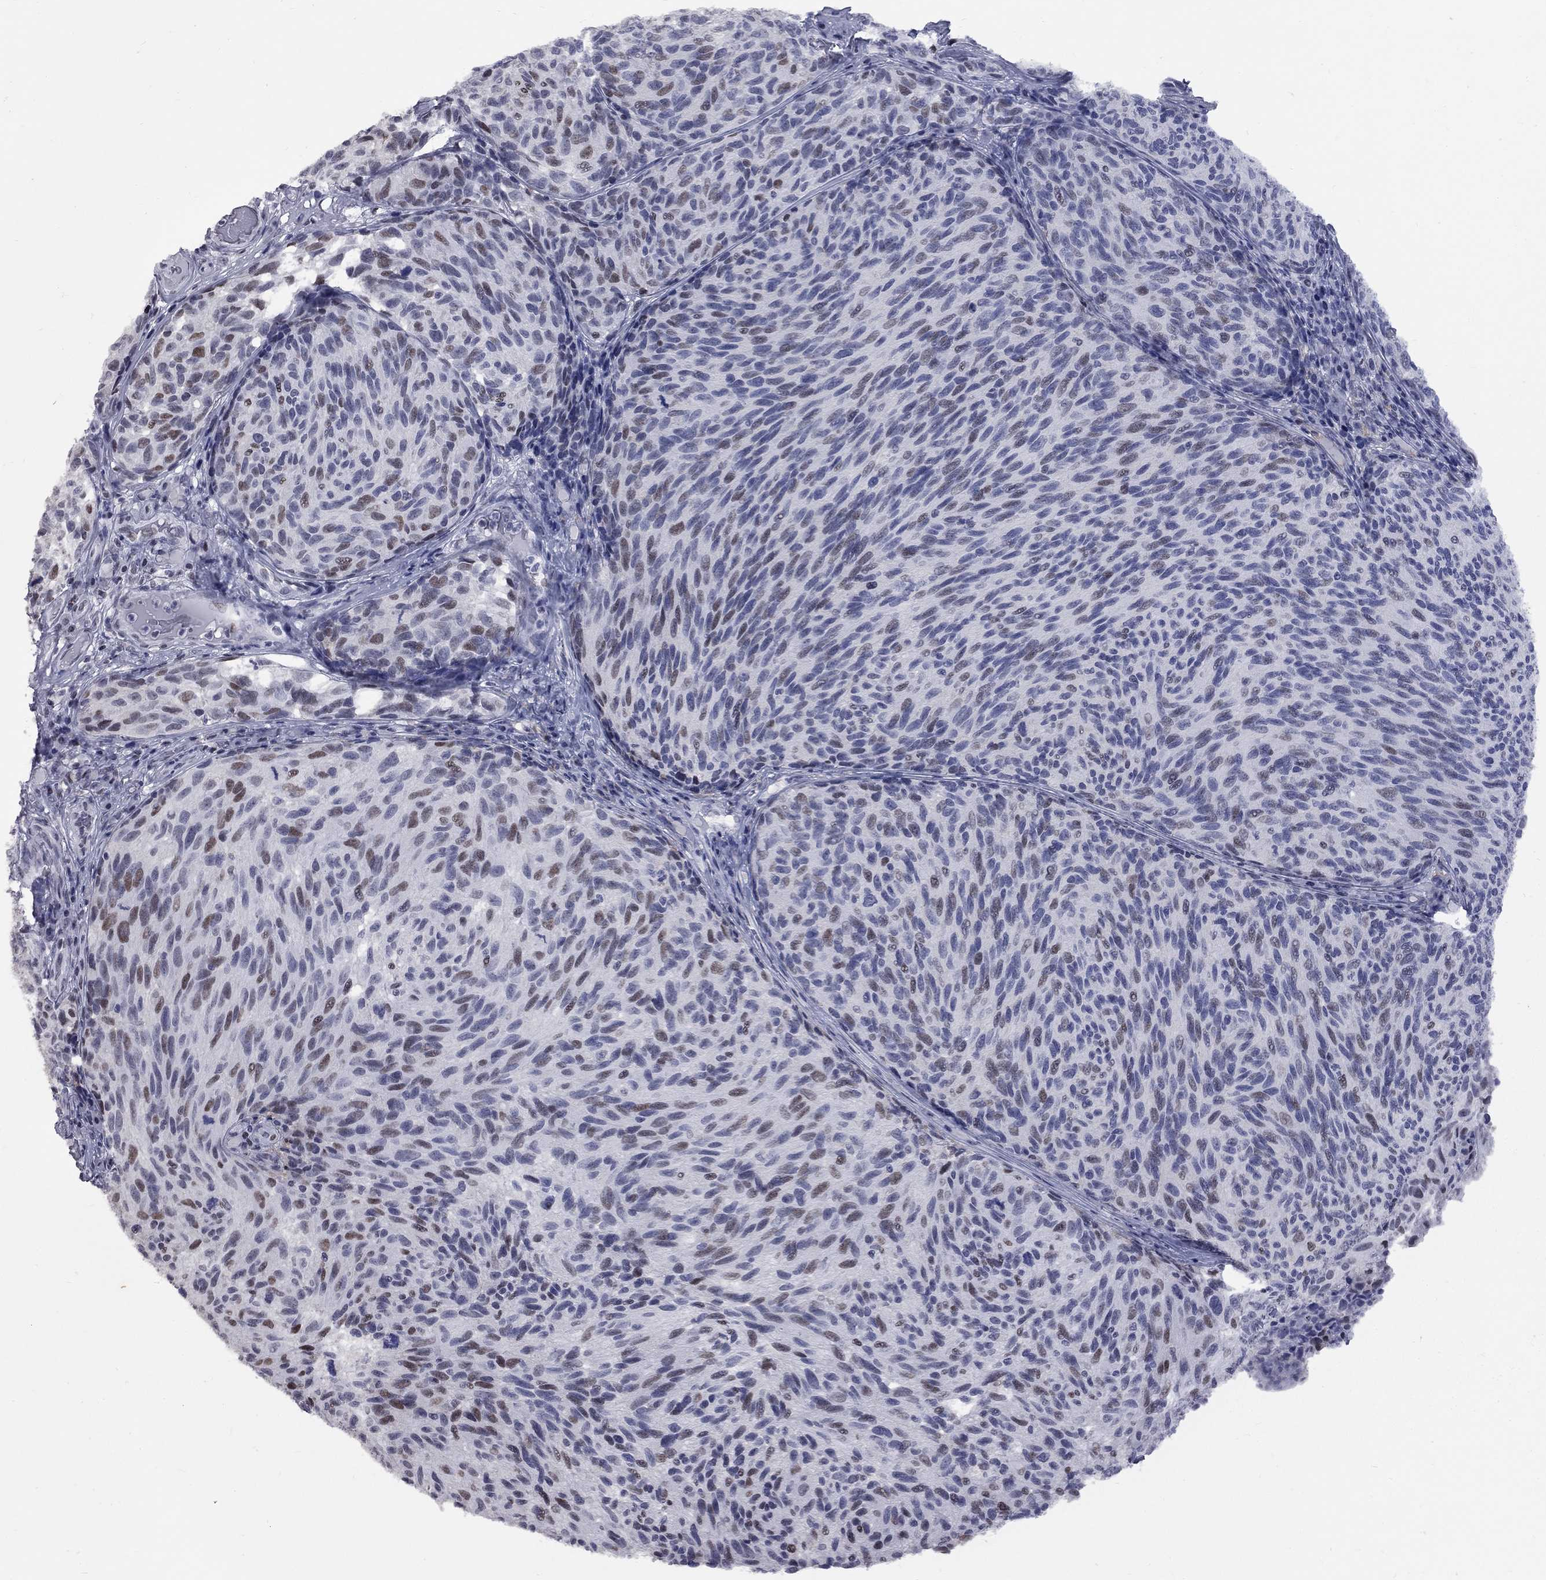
{"staining": {"intensity": "moderate", "quantity": "<25%", "location": "nuclear"}, "tissue": "melanoma", "cell_type": "Tumor cells", "image_type": "cancer", "snomed": [{"axis": "morphology", "description": "Malignant melanoma, NOS"}, {"axis": "topography", "description": "Skin"}], "caption": "High-magnification brightfield microscopy of melanoma stained with DAB (3,3'-diaminobenzidine) (brown) and counterstained with hematoxylin (blue). tumor cells exhibit moderate nuclear staining is appreciated in about<25% of cells.", "gene": "ZNF154", "patient": {"sex": "female", "age": 73}}